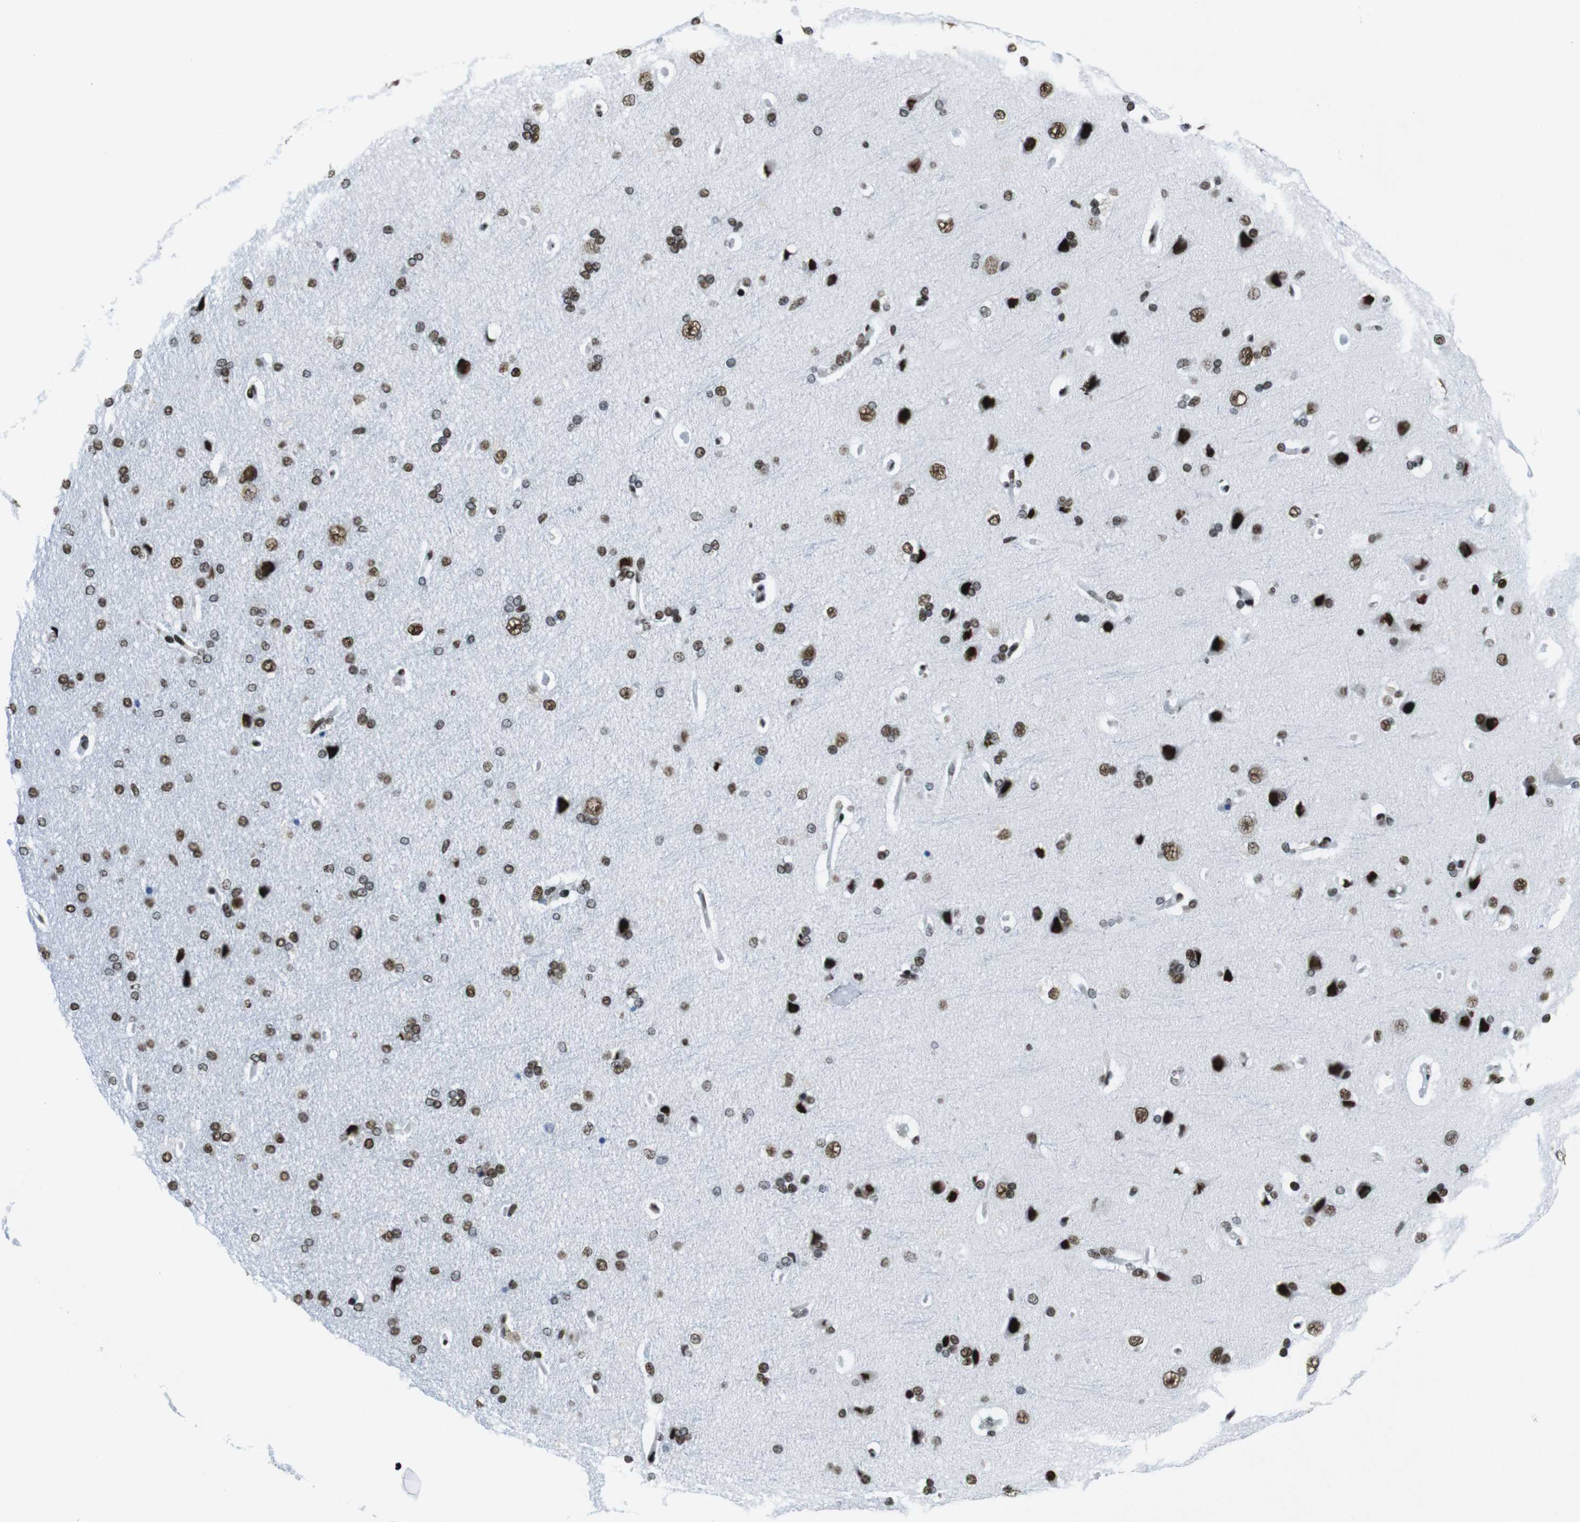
{"staining": {"intensity": "moderate", "quantity": ">75%", "location": "nuclear"}, "tissue": "cerebral cortex", "cell_type": "Endothelial cells", "image_type": "normal", "snomed": [{"axis": "morphology", "description": "Normal tissue, NOS"}, {"axis": "topography", "description": "Cerebral cortex"}], "caption": "Protein expression analysis of normal cerebral cortex demonstrates moderate nuclear staining in approximately >75% of endothelial cells.", "gene": "CITED2", "patient": {"sex": "male", "age": 62}}